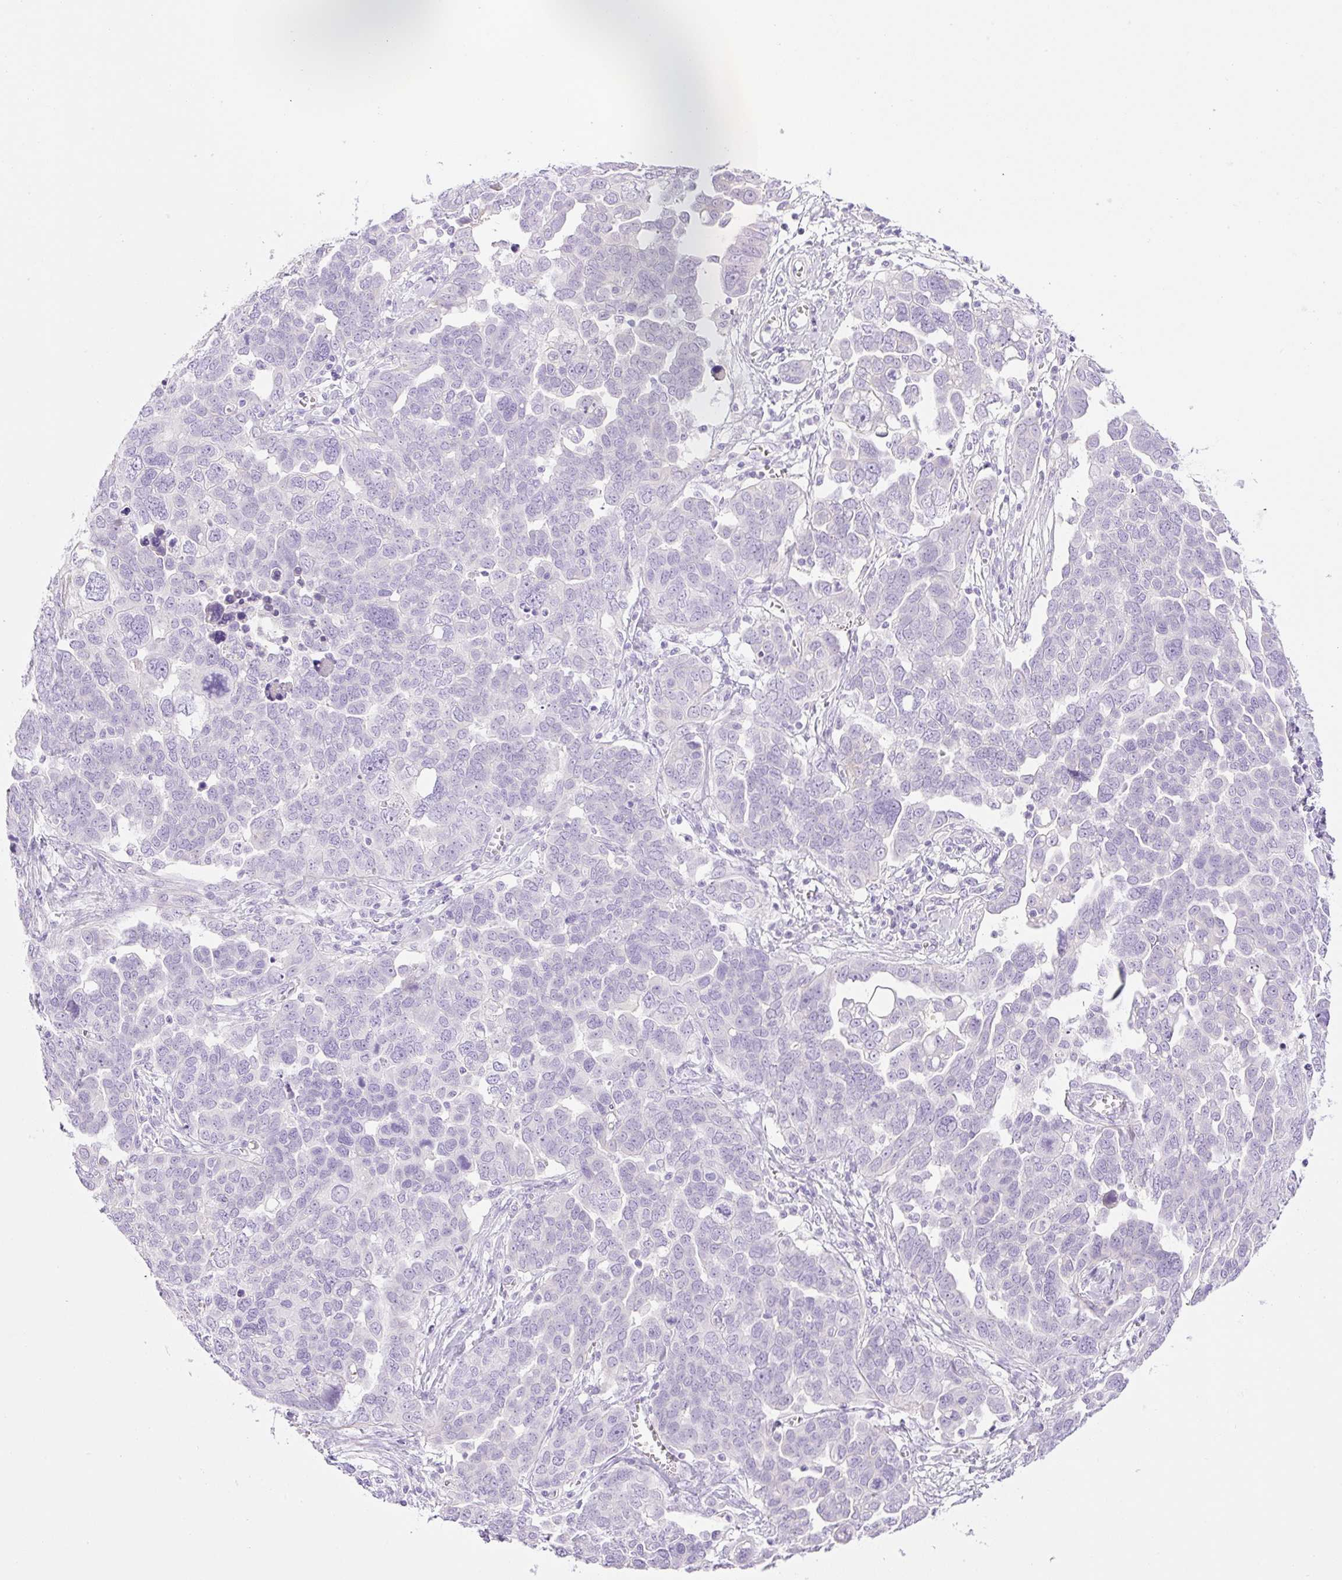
{"staining": {"intensity": "negative", "quantity": "none", "location": "none"}, "tissue": "ovarian cancer", "cell_type": "Tumor cells", "image_type": "cancer", "snomed": [{"axis": "morphology", "description": "Cystadenocarcinoma, serous, NOS"}, {"axis": "topography", "description": "Ovary"}], "caption": "This is an immunohistochemistry histopathology image of human ovarian serous cystadenocarcinoma. There is no staining in tumor cells.", "gene": "PALM3", "patient": {"sex": "female", "age": 59}}